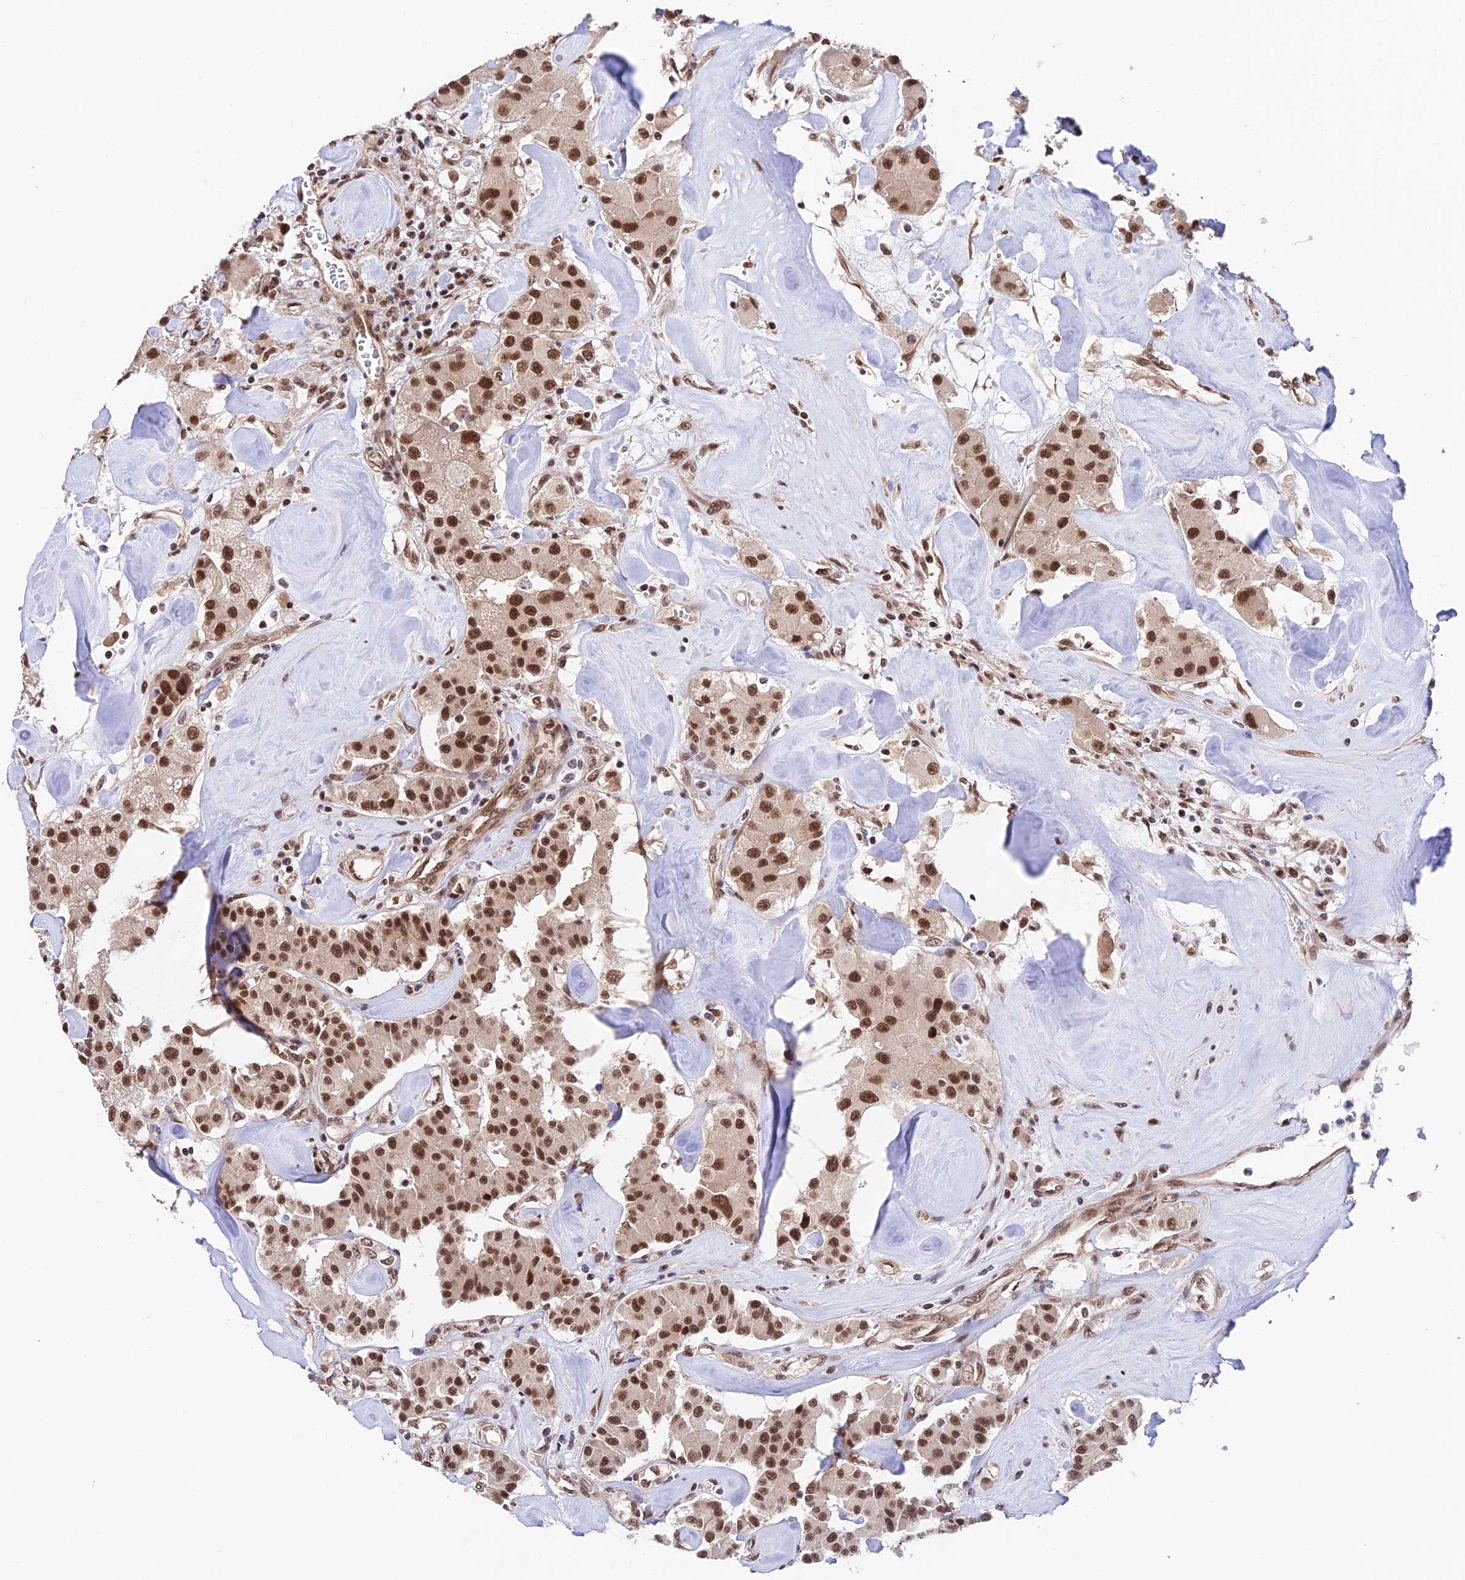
{"staining": {"intensity": "strong", "quantity": ">75%", "location": "nuclear"}, "tissue": "carcinoid", "cell_type": "Tumor cells", "image_type": "cancer", "snomed": [{"axis": "morphology", "description": "Carcinoid, malignant, NOS"}, {"axis": "topography", "description": "Pancreas"}], "caption": "Human carcinoid (malignant) stained with a protein marker demonstrates strong staining in tumor cells.", "gene": "RBM42", "patient": {"sex": "male", "age": 41}}